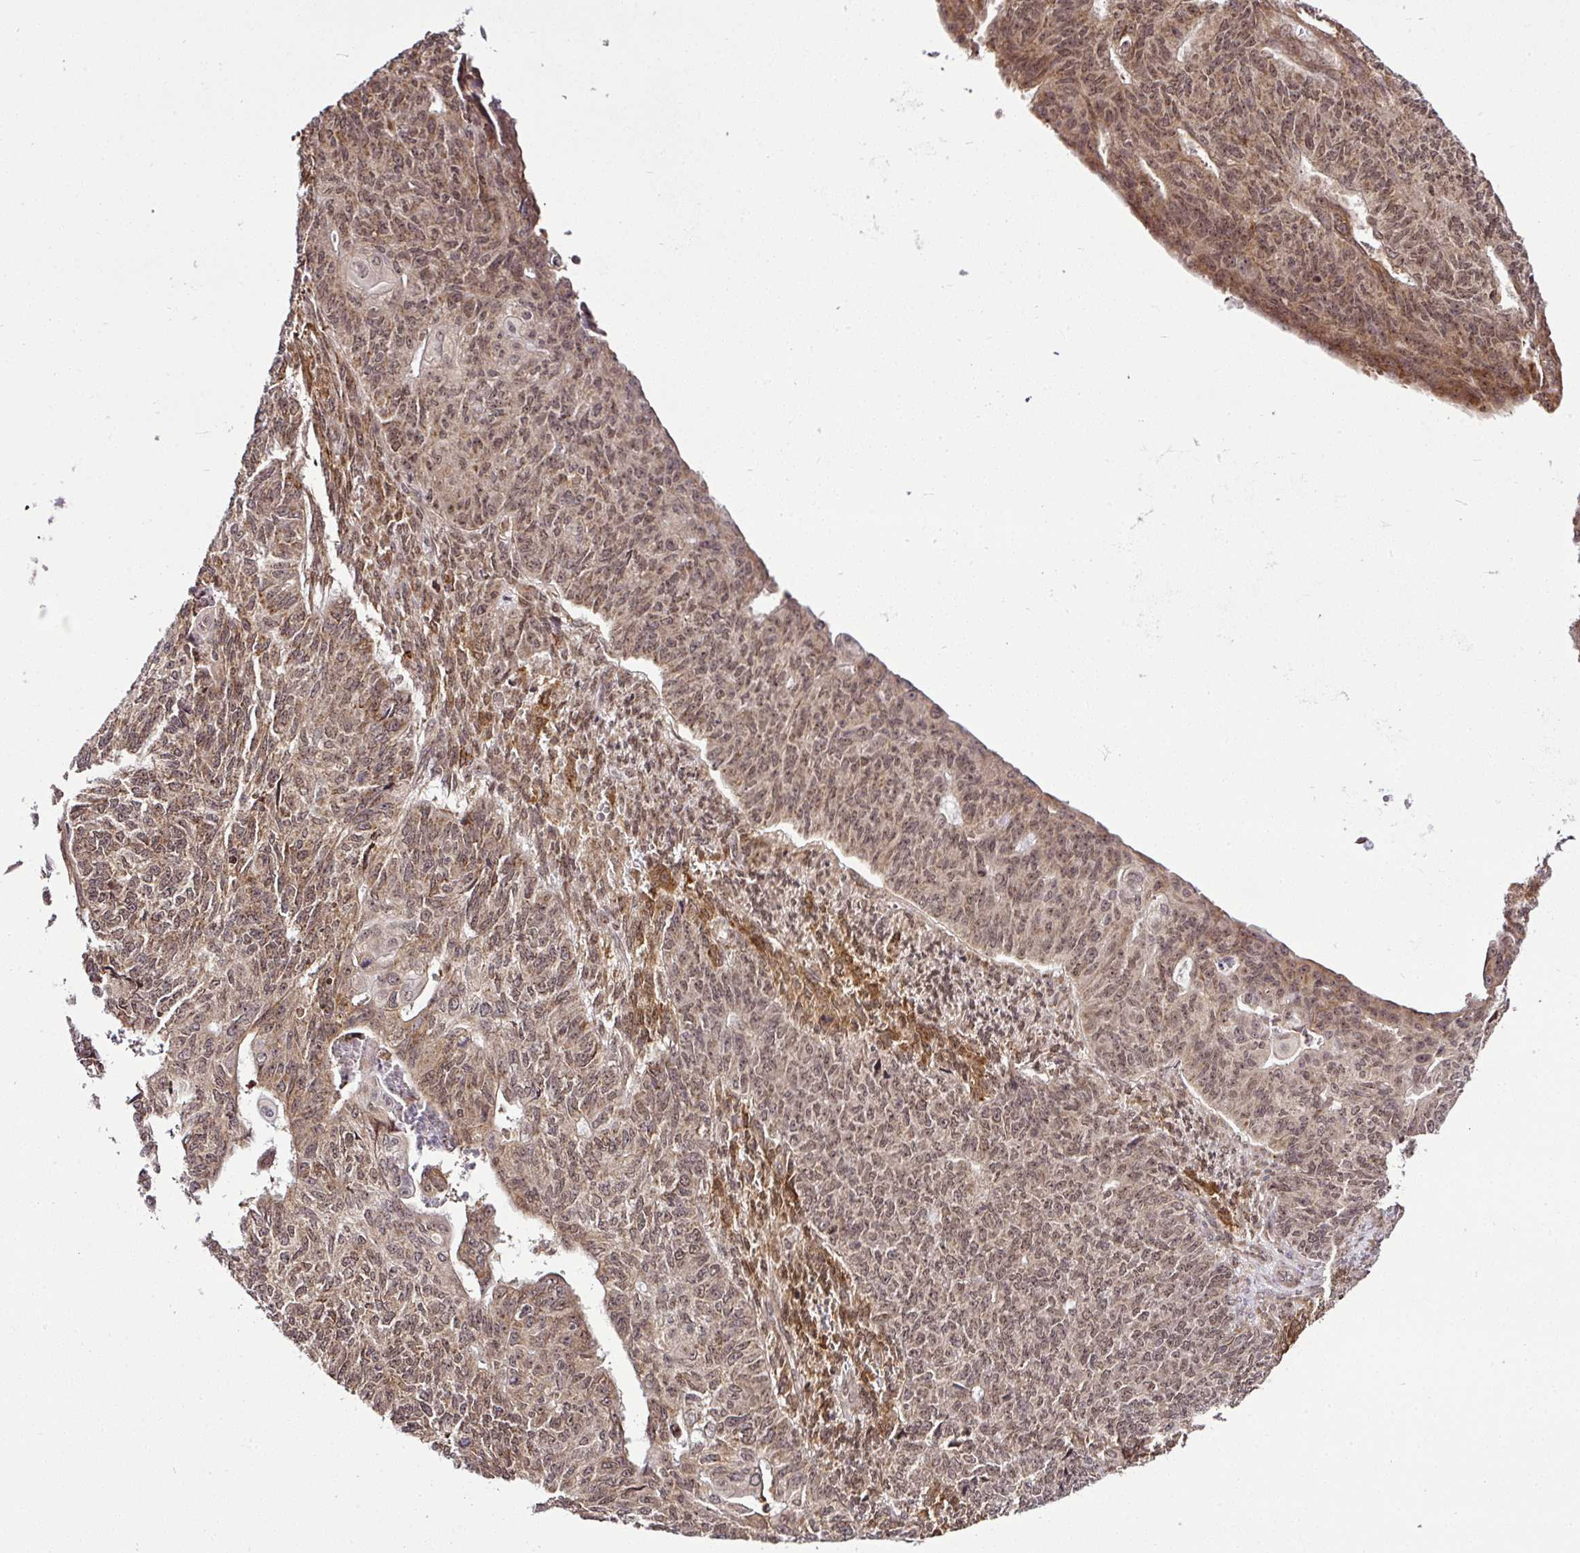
{"staining": {"intensity": "moderate", "quantity": ">75%", "location": "nuclear"}, "tissue": "endometrial cancer", "cell_type": "Tumor cells", "image_type": "cancer", "snomed": [{"axis": "morphology", "description": "Adenocarcinoma, NOS"}, {"axis": "topography", "description": "Endometrium"}], "caption": "Moderate nuclear protein expression is seen in approximately >75% of tumor cells in adenocarcinoma (endometrial). The staining was performed using DAB (3,3'-diaminobenzidine) to visualize the protein expression in brown, while the nuclei were stained in blue with hematoxylin (Magnification: 20x).", "gene": "FAM153A", "patient": {"sex": "female", "age": 32}}